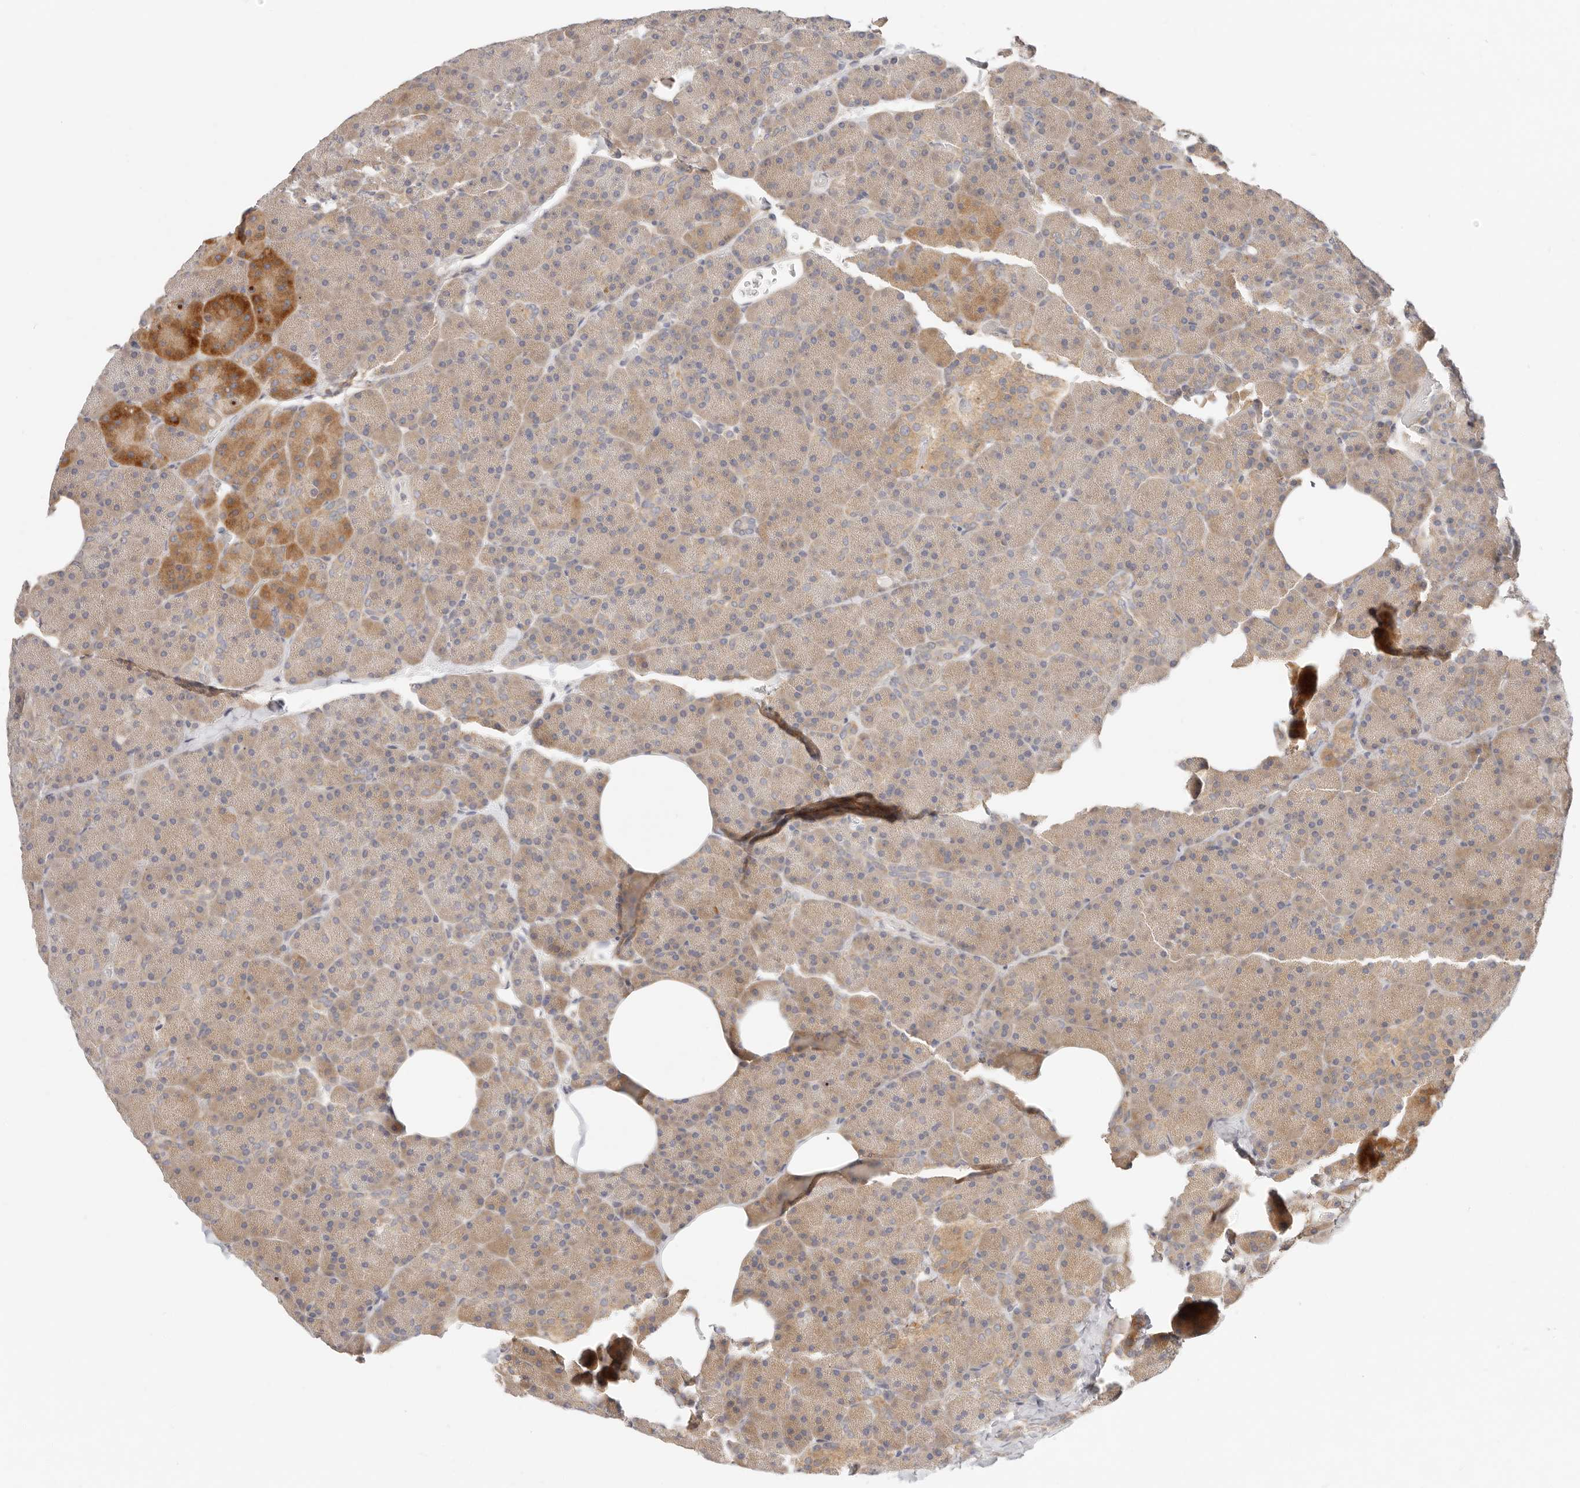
{"staining": {"intensity": "moderate", "quantity": "25%-75%", "location": "cytoplasmic/membranous"}, "tissue": "pancreas", "cell_type": "Exocrine glandular cells", "image_type": "normal", "snomed": [{"axis": "morphology", "description": "Normal tissue, NOS"}, {"axis": "morphology", "description": "Carcinoid, malignant, NOS"}, {"axis": "topography", "description": "Pancreas"}], "caption": "A micrograph showing moderate cytoplasmic/membranous positivity in about 25%-75% of exocrine glandular cells in normal pancreas, as visualized by brown immunohistochemical staining.", "gene": "DTNBP1", "patient": {"sex": "female", "age": 35}}